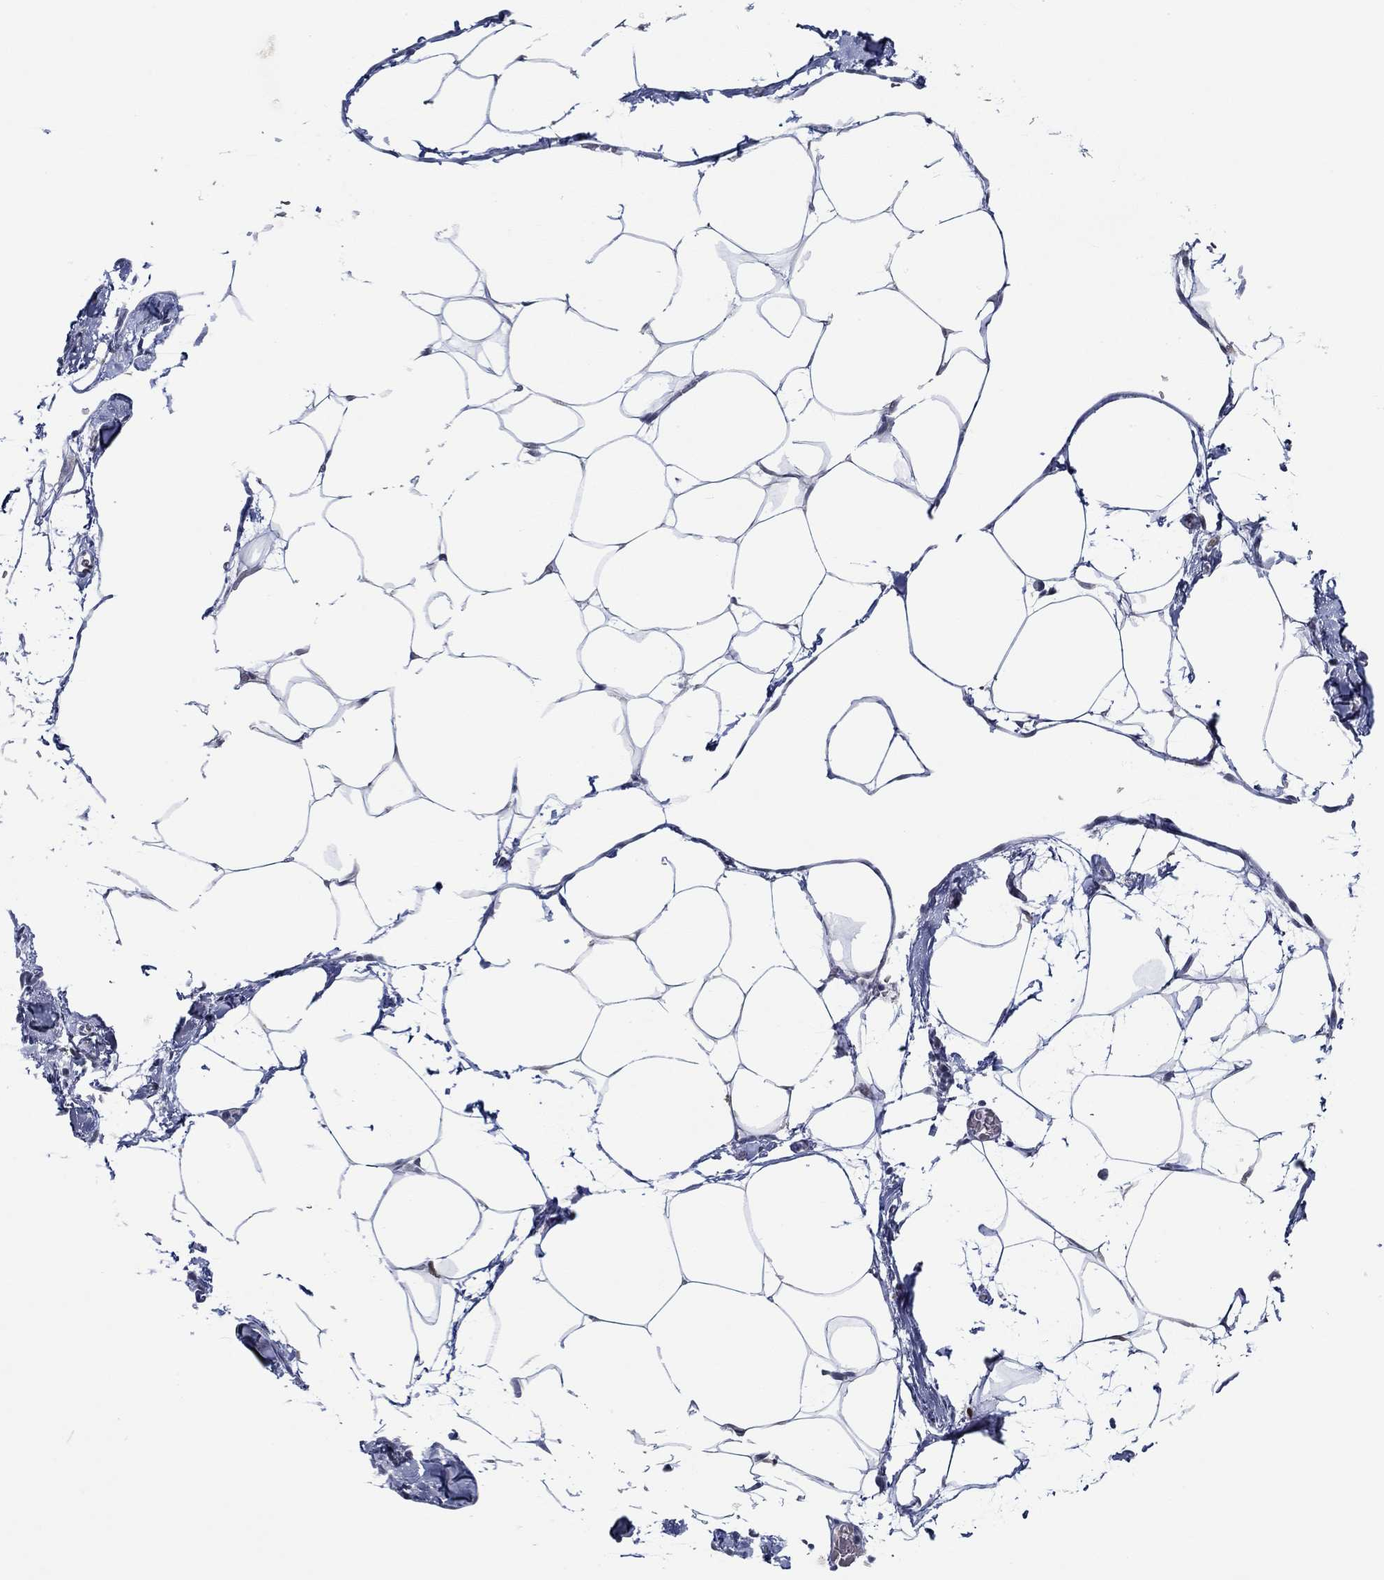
{"staining": {"intensity": "negative", "quantity": "none", "location": "none"}, "tissue": "adipose tissue", "cell_type": "Adipocytes", "image_type": "normal", "snomed": [{"axis": "morphology", "description": "Normal tissue, NOS"}, {"axis": "topography", "description": "Adipose tissue"}], "caption": "Immunohistochemistry (IHC) photomicrograph of normal adipose tissue stained for a protein (brown), which exhibits no staining in adipocytes.", "gene": "GATA2", "patient": {"sex": "male", "age": 57}}